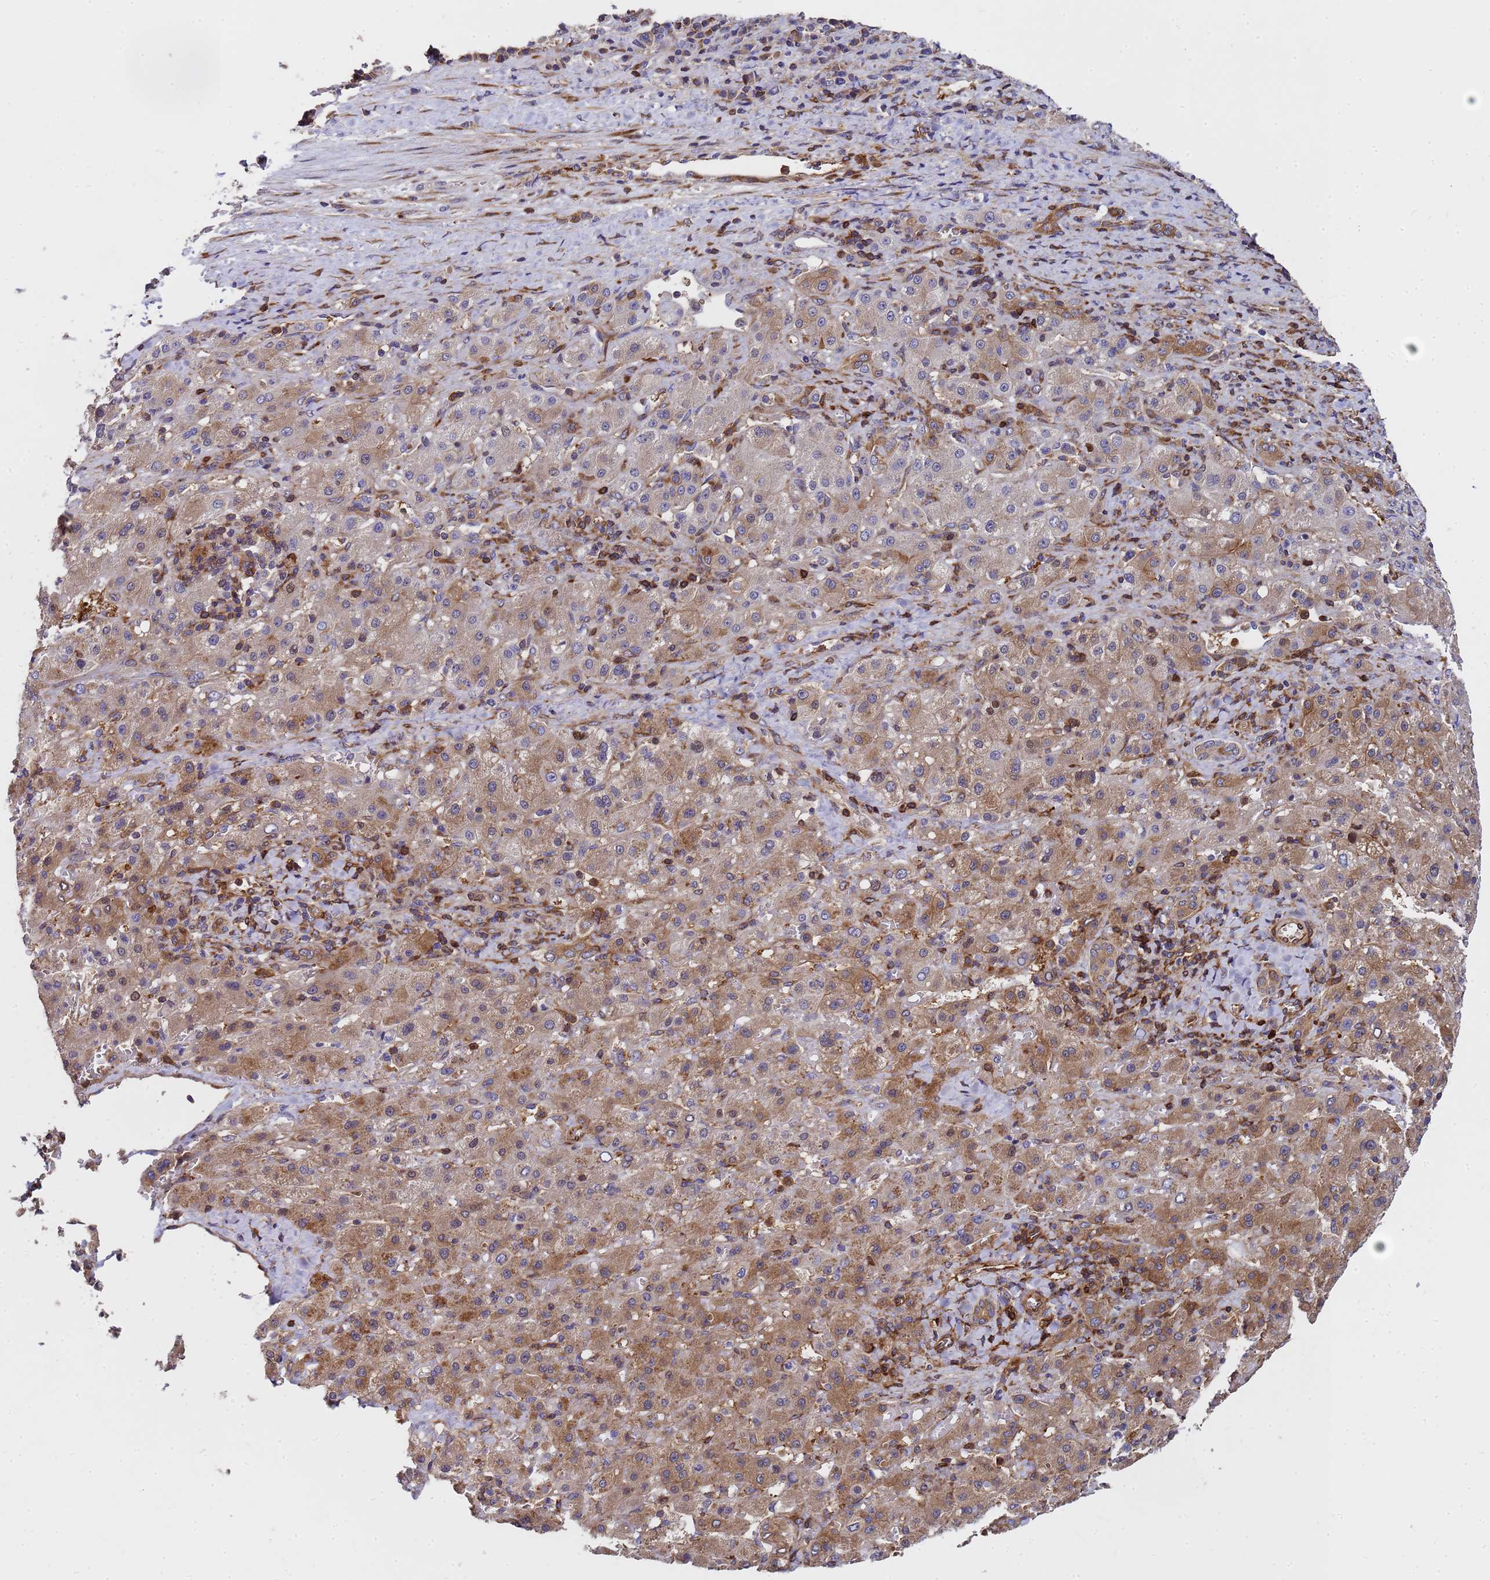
{"staining": {"intensity": "moderate", "quantity": "25%-75%", "location": "cytoplasmic/membranous"}, "tissue": "liver cancer", "cell_type": "Tumor cells", "image_type": "cancer", "snomed": [{"axis": "morphology", "description": "Carcinoma, Hepatocellular, NOS"}, {"axis": "topography", "description": "Liver"}], "caption": "This image exhibits immunohistochemistry staining of human liver cancer, with medium moderate cytoplasmic/membranous positivity in approximately 25%-75% of tumor cells.", "gene": "MOCS1", "patient": {"sex": "female", "age": 58}}